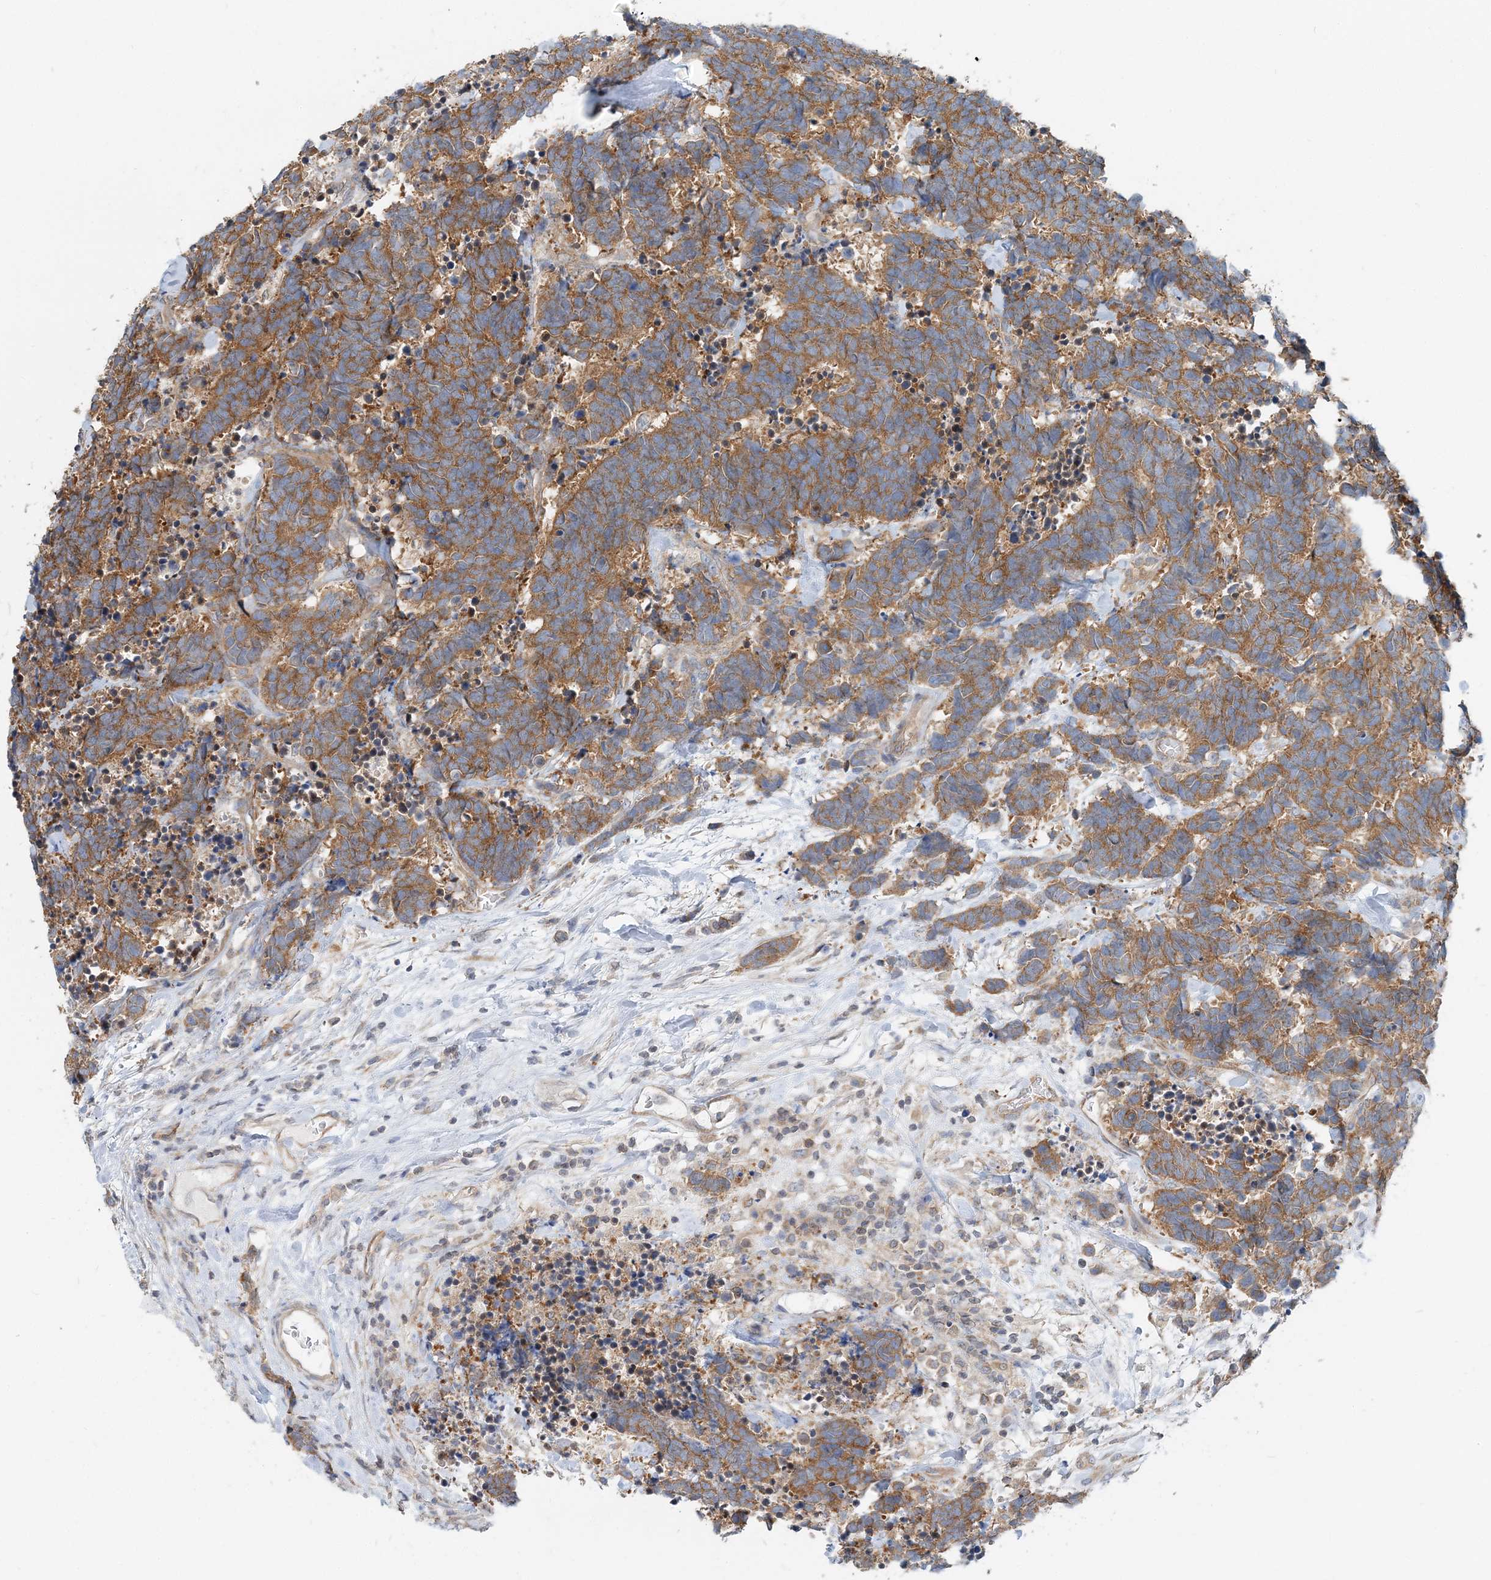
{"staining": {"intensity": "moderate", "quantity": ">75%", "location": "cytoplasmic/membranous"}, "tissue": "carcinoid", "cell_type": "Tumor cells", "image_type": "cancer", "snomed": [{"axis": "morphology", "description": "Carcinoma, NOS"}, {"axis": "morphology", "description": "Carcinoid, malignant, NOS"}, {"axis": "topography", "description": "Urinary bladder"}], "caption": "Carcinoma was stained to show a protein in brown. There is medium levels of moderate cytoplasmic/membranous positivity in about >75% of tumor cells. (Stains: DAB in brown, nuclei in blue, Microscopy: brightfield microscopy at high magnification).", "gene": "MOB4", "patient": {"sex": "male", "age": 57}}